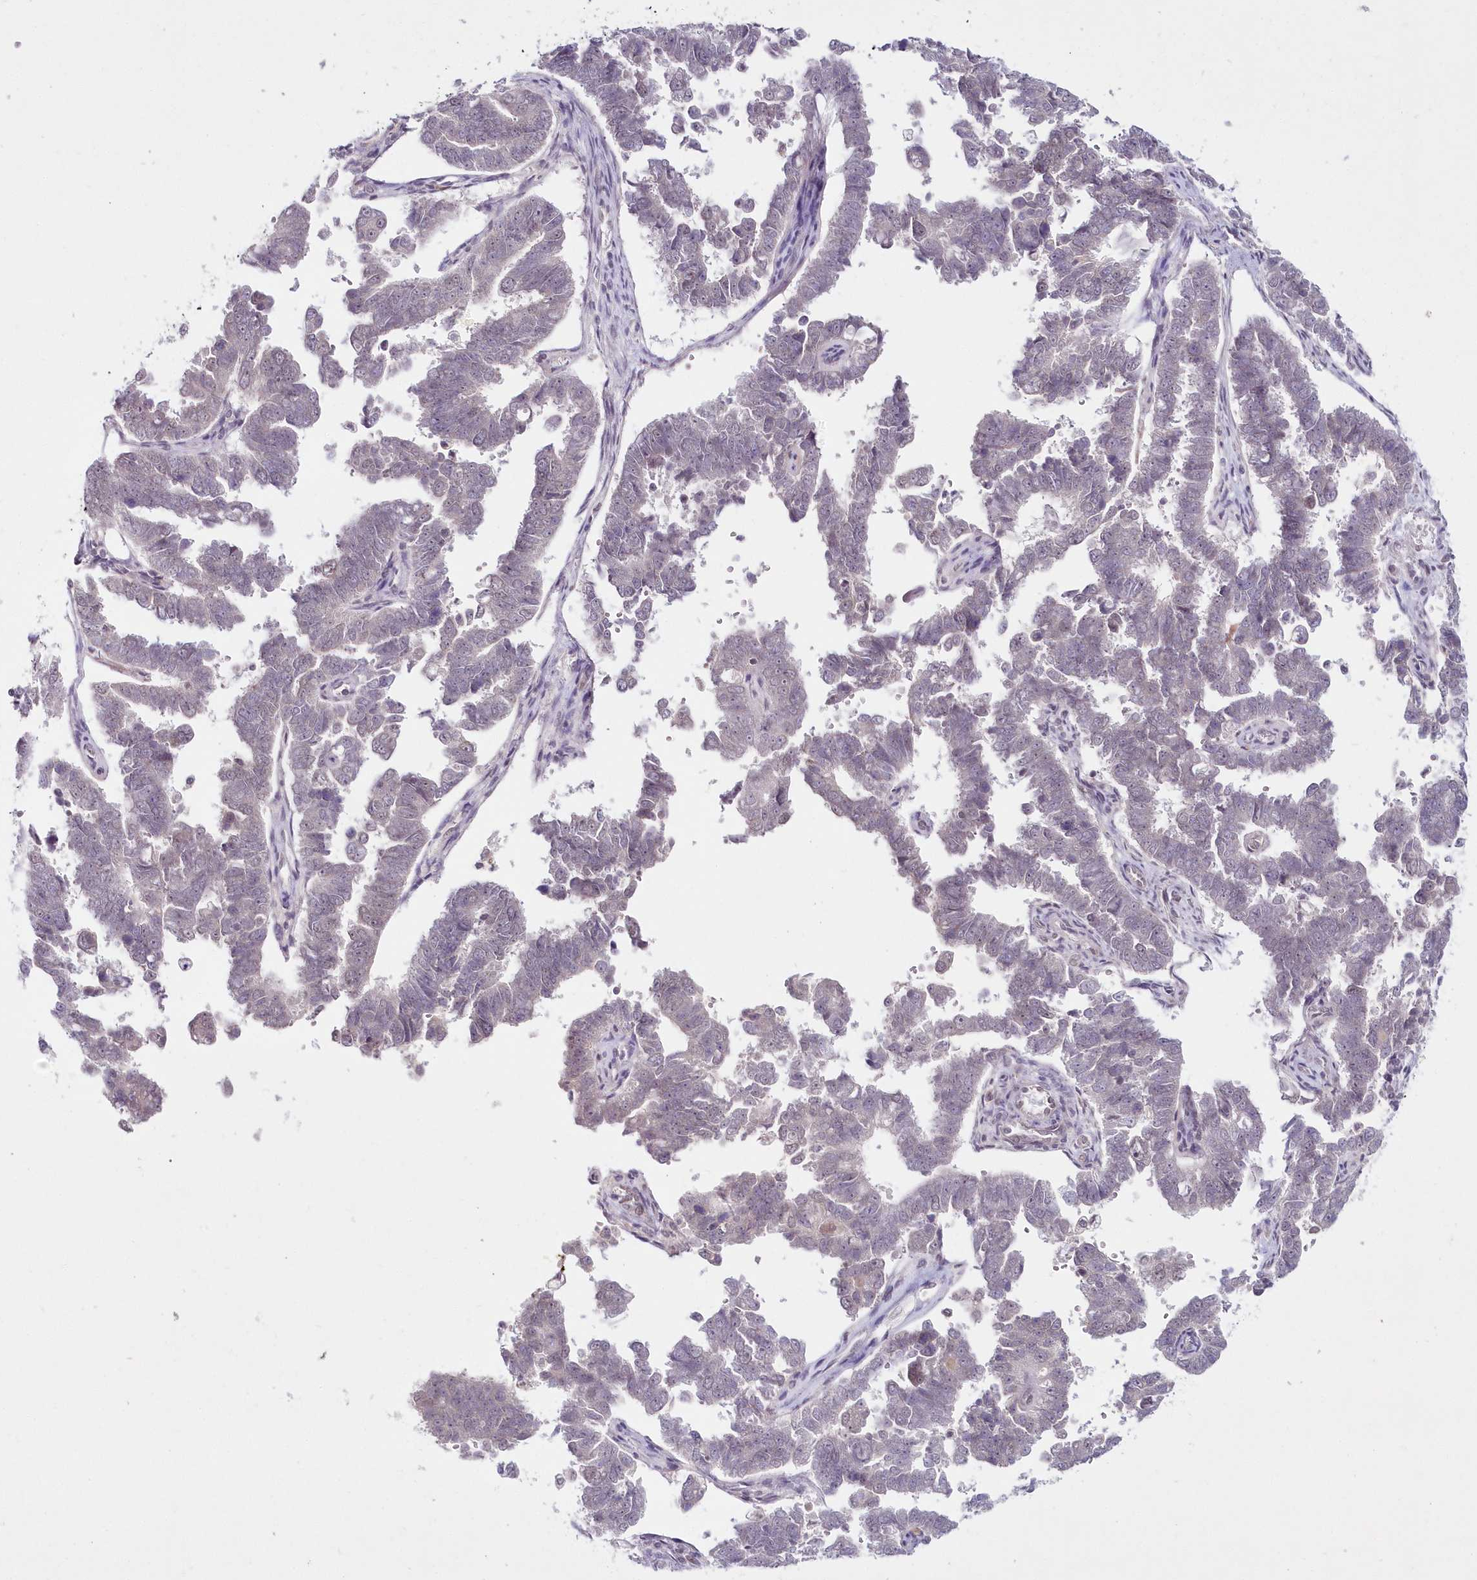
{"staining": {"intensity": "negative", "quantity": "none", "location": "none"}, "tissue": "endometrial cancer", "cell_type": "Tumor cells", "image_type": "cancer", "snomed": [{"axis": "morphology", "description": "Adenocarcinoma, NOS"}, {"axis": "topography", "description": "Endometrium"}], "caption": "This histopathology image is of endometrial cancer stained with IHC to label a protein in brown with the nuclei are counter-stained blue. There is no expression in tumor cells. (DAB immunohistochemistry (IHC), high magnification).", "gene": "HYCC2", "patient": {"sex": "female", "age": 75}}